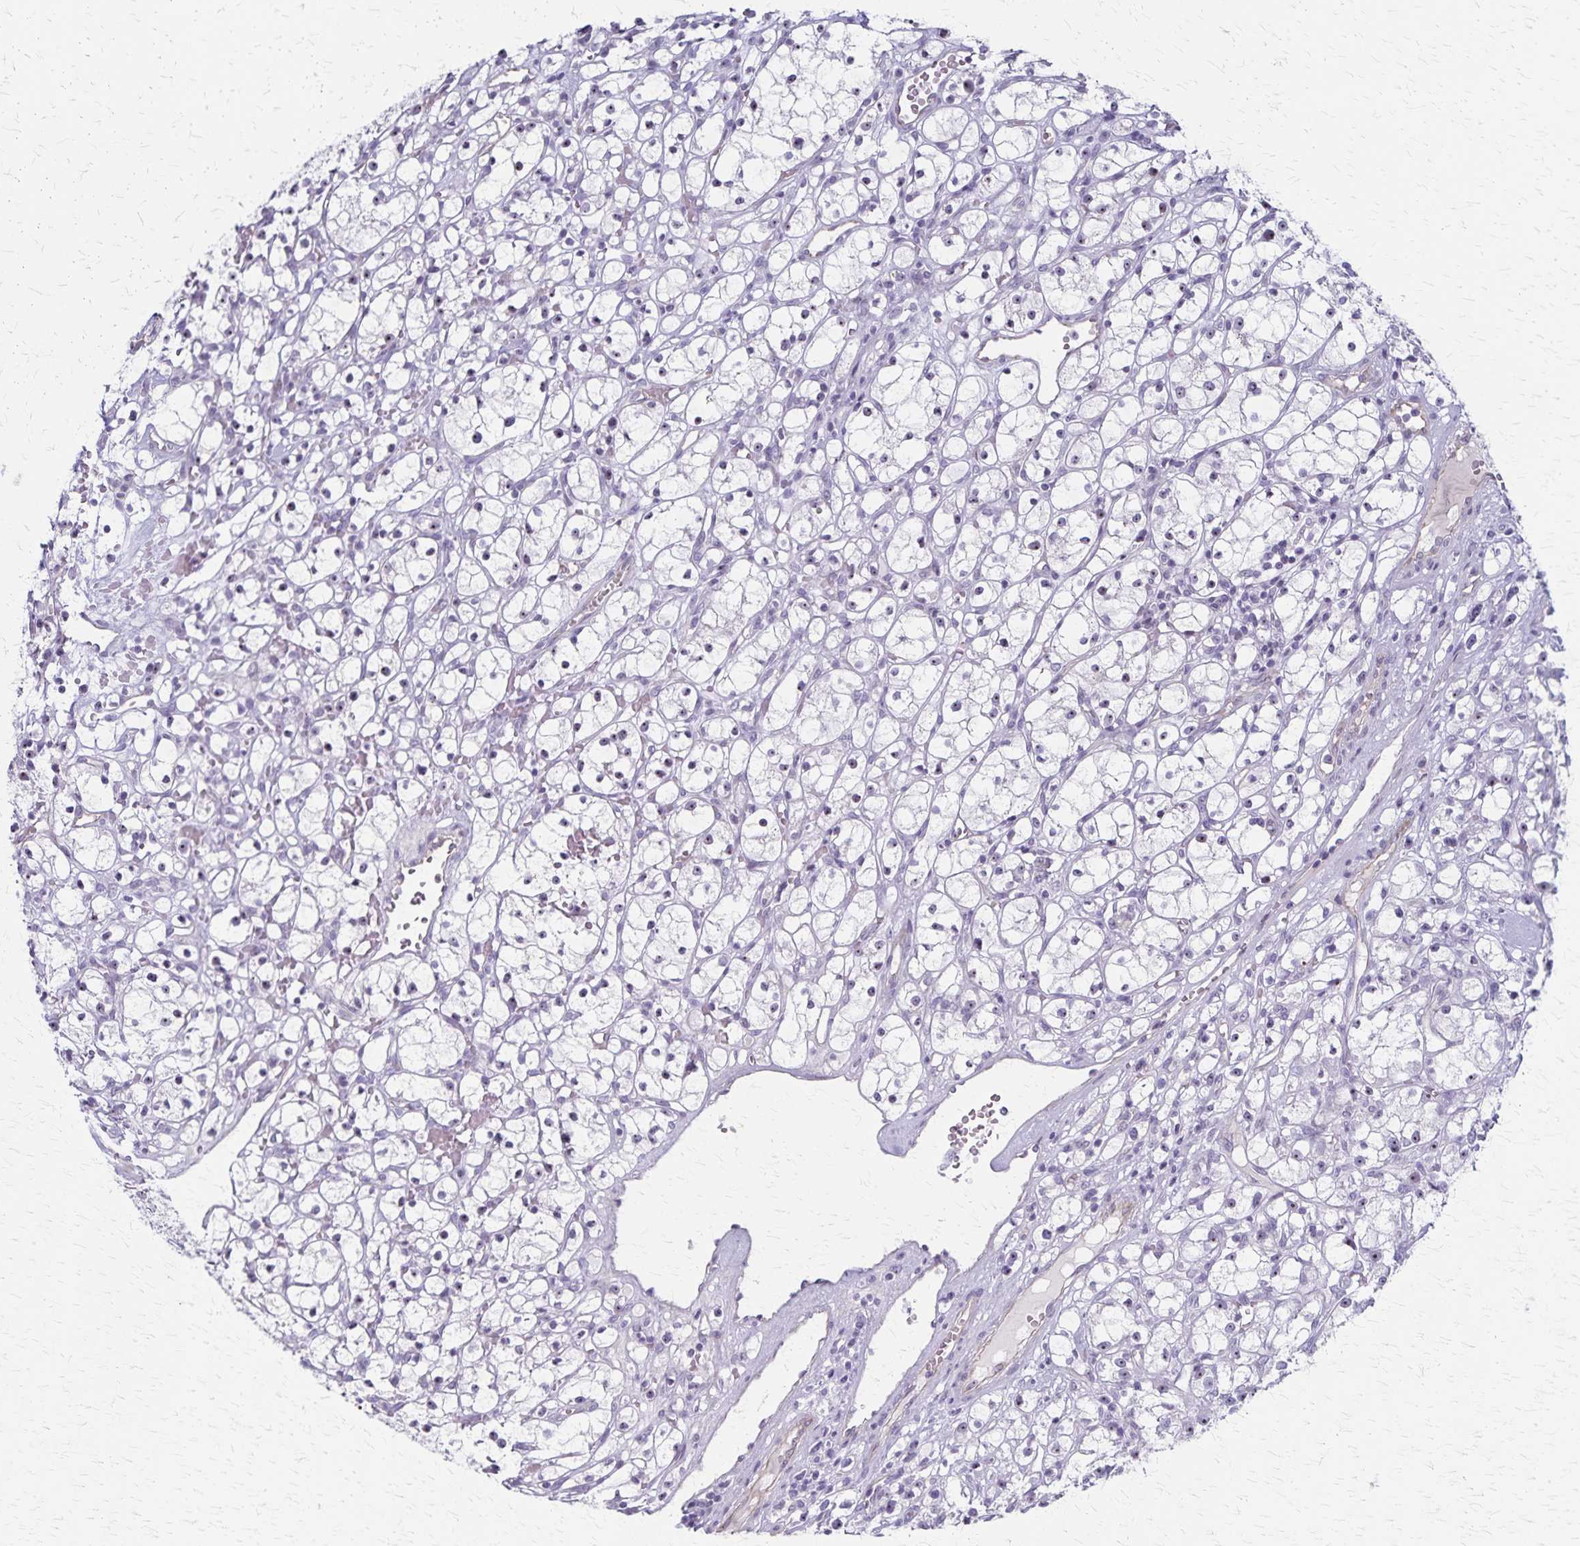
{"staining": {"intensity": "negative", "quantity": "none", "location": "none"}, "tissue": "renal cancer", "cell_type": "Tumor cells", "image_type": "cancer", "snomed": [{"axis": "morphology", "description": "Adenocarcinoma, NOS"}, {"axis": "topography", "description": "Kidney"}], "caption": "Immunohistochemistry histopathology image of neoplastic tissue: human renal adenocarcinoma stained with DAB reveals no significant protein staining in tumor cells.", "gene": "DLK2", "patient": {"sex": "female", "age": 59}}